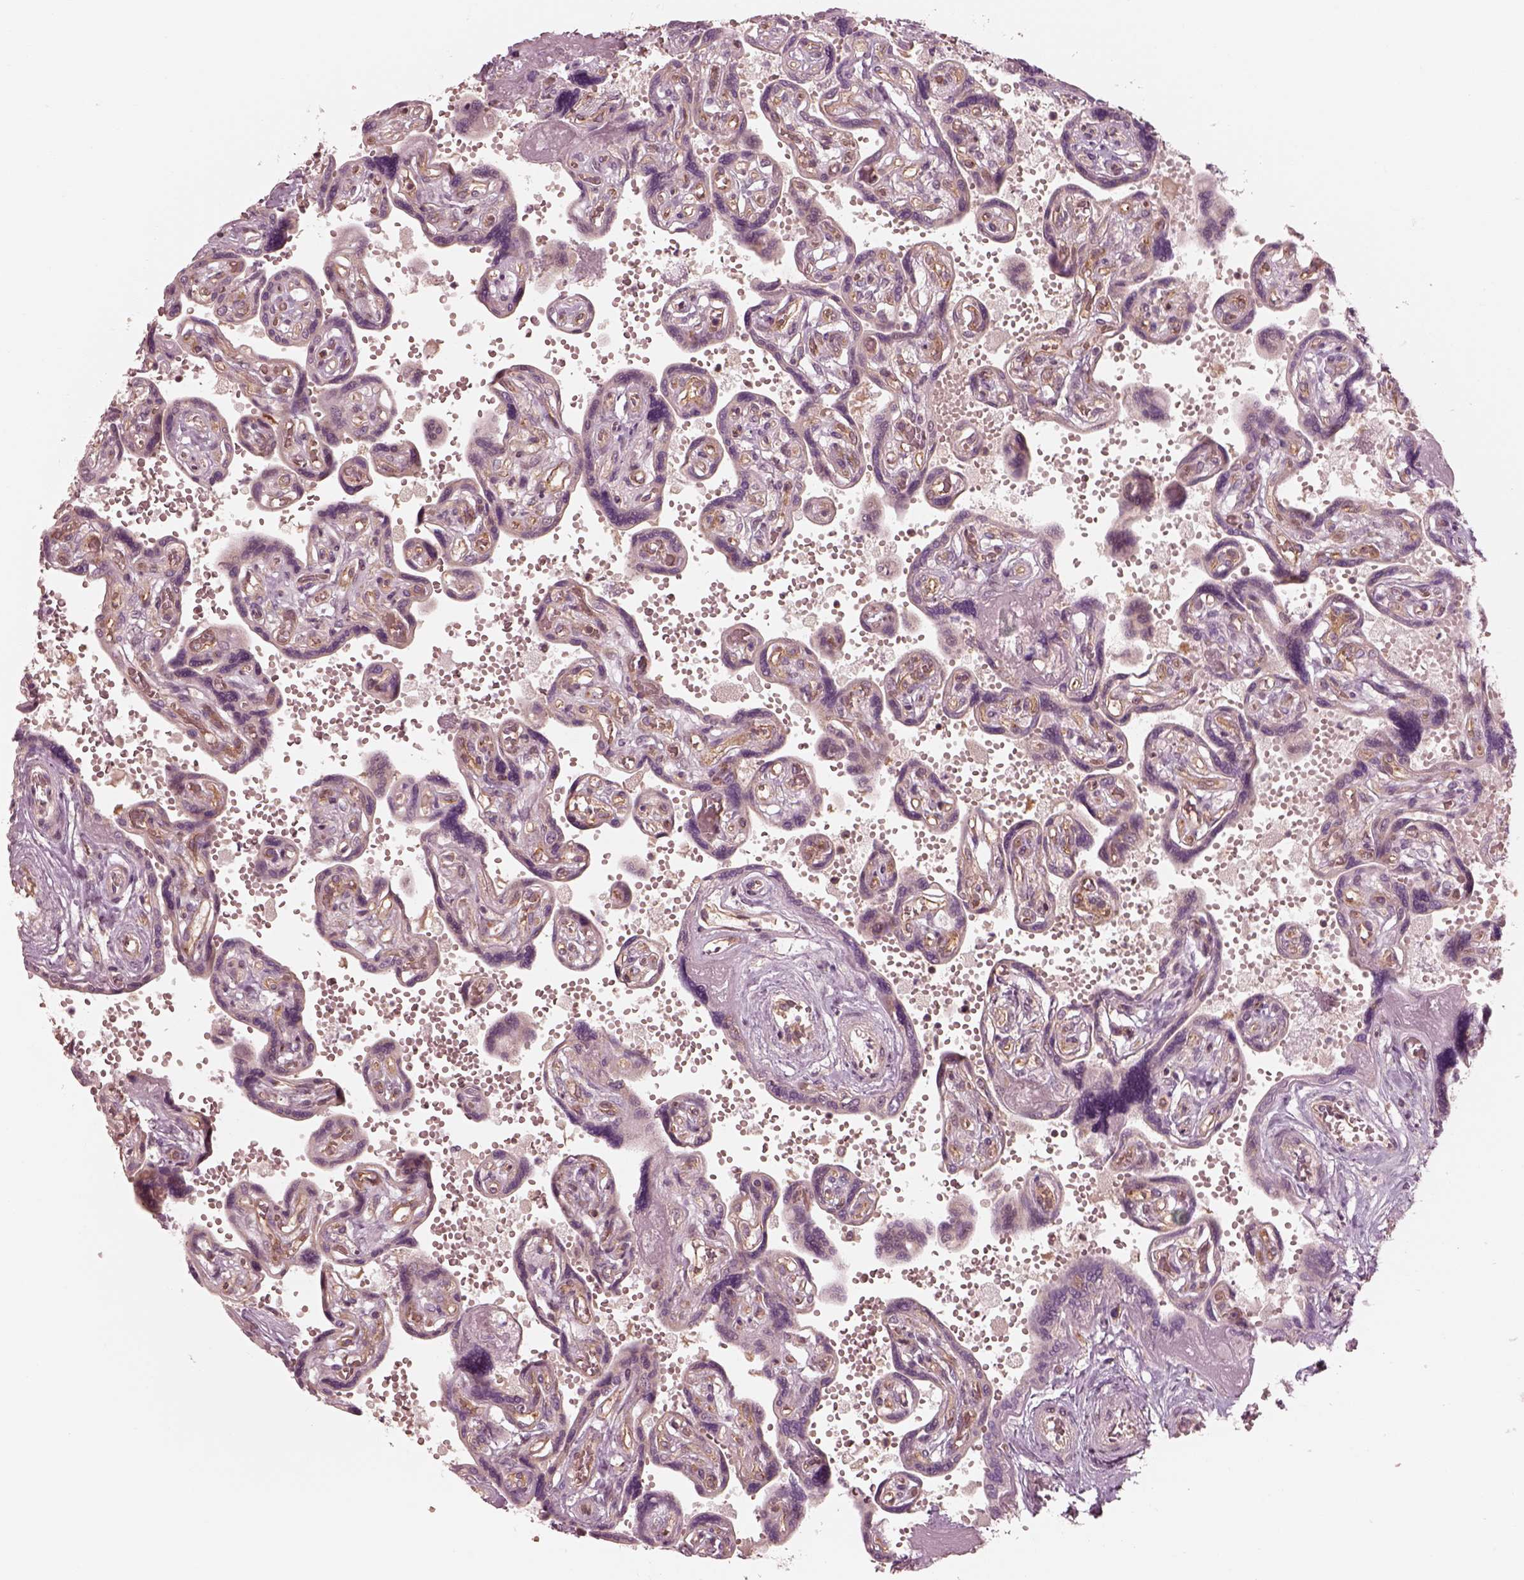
{"staining": {"intensity": "moderate", "quantity": "<25%", "location": "cytoplasmic/membranous"}, "tissue": "placenta", "cell_type": "Decidual cells", "image_type": "normal", "snomed": [{"axis": "morphology", "description": "Normal tissue, NOS"}, {"axis": "topography", "description": "Placenta"}], "caption": "An image showing moderate cytoplasmic/membranous expression in about <25% of decidual cells in unremarkable placenta, as visualized by brown immunohistochemical staining.", "gene": "CNOT2", "patient": {"sex": "female", "age": 32}}